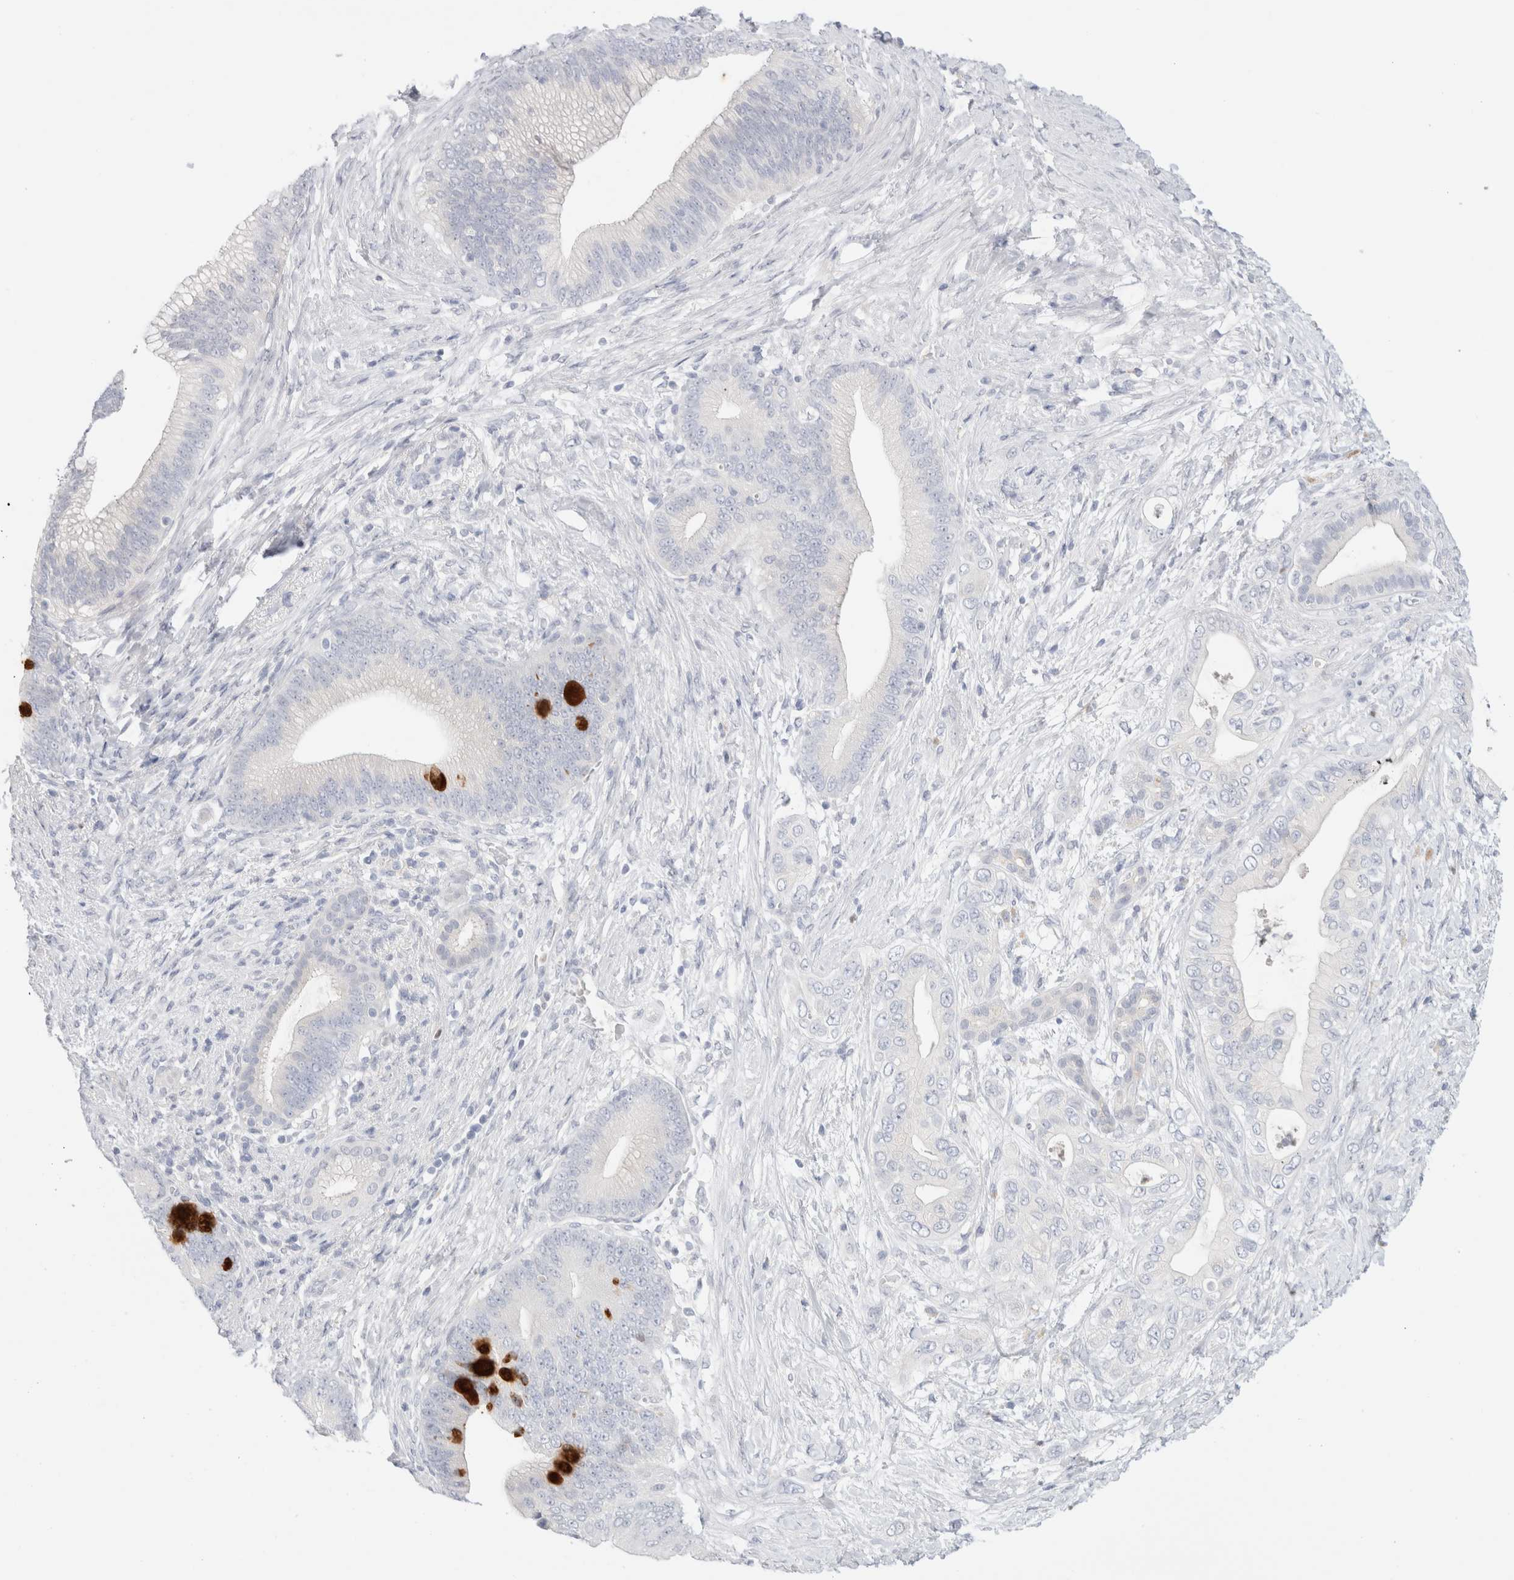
{"staining": {"intensity": "strong", "quantity": "<25%", "location": "cytoplasmic/membranous"}, "tissue": "pancreatic cancer", "cell_type": "Tumor cells", "image_type": "cancer", "snomed": [{"axis": "morphology", "description": "Adenocarcinoma, NOS"}, {"axis": "topography", "description": "Pancreas"}], "caption": "Immunohistochemistry (IHC) histopathology image of human pancreatic cancer stained for a protein (brown), which reveals medium levels of strong cytoplasmic/membranous positivity in about <25% of tumor cells.", "gene": "ADAM30", "patient": {"sex": "male", "age": 53}}